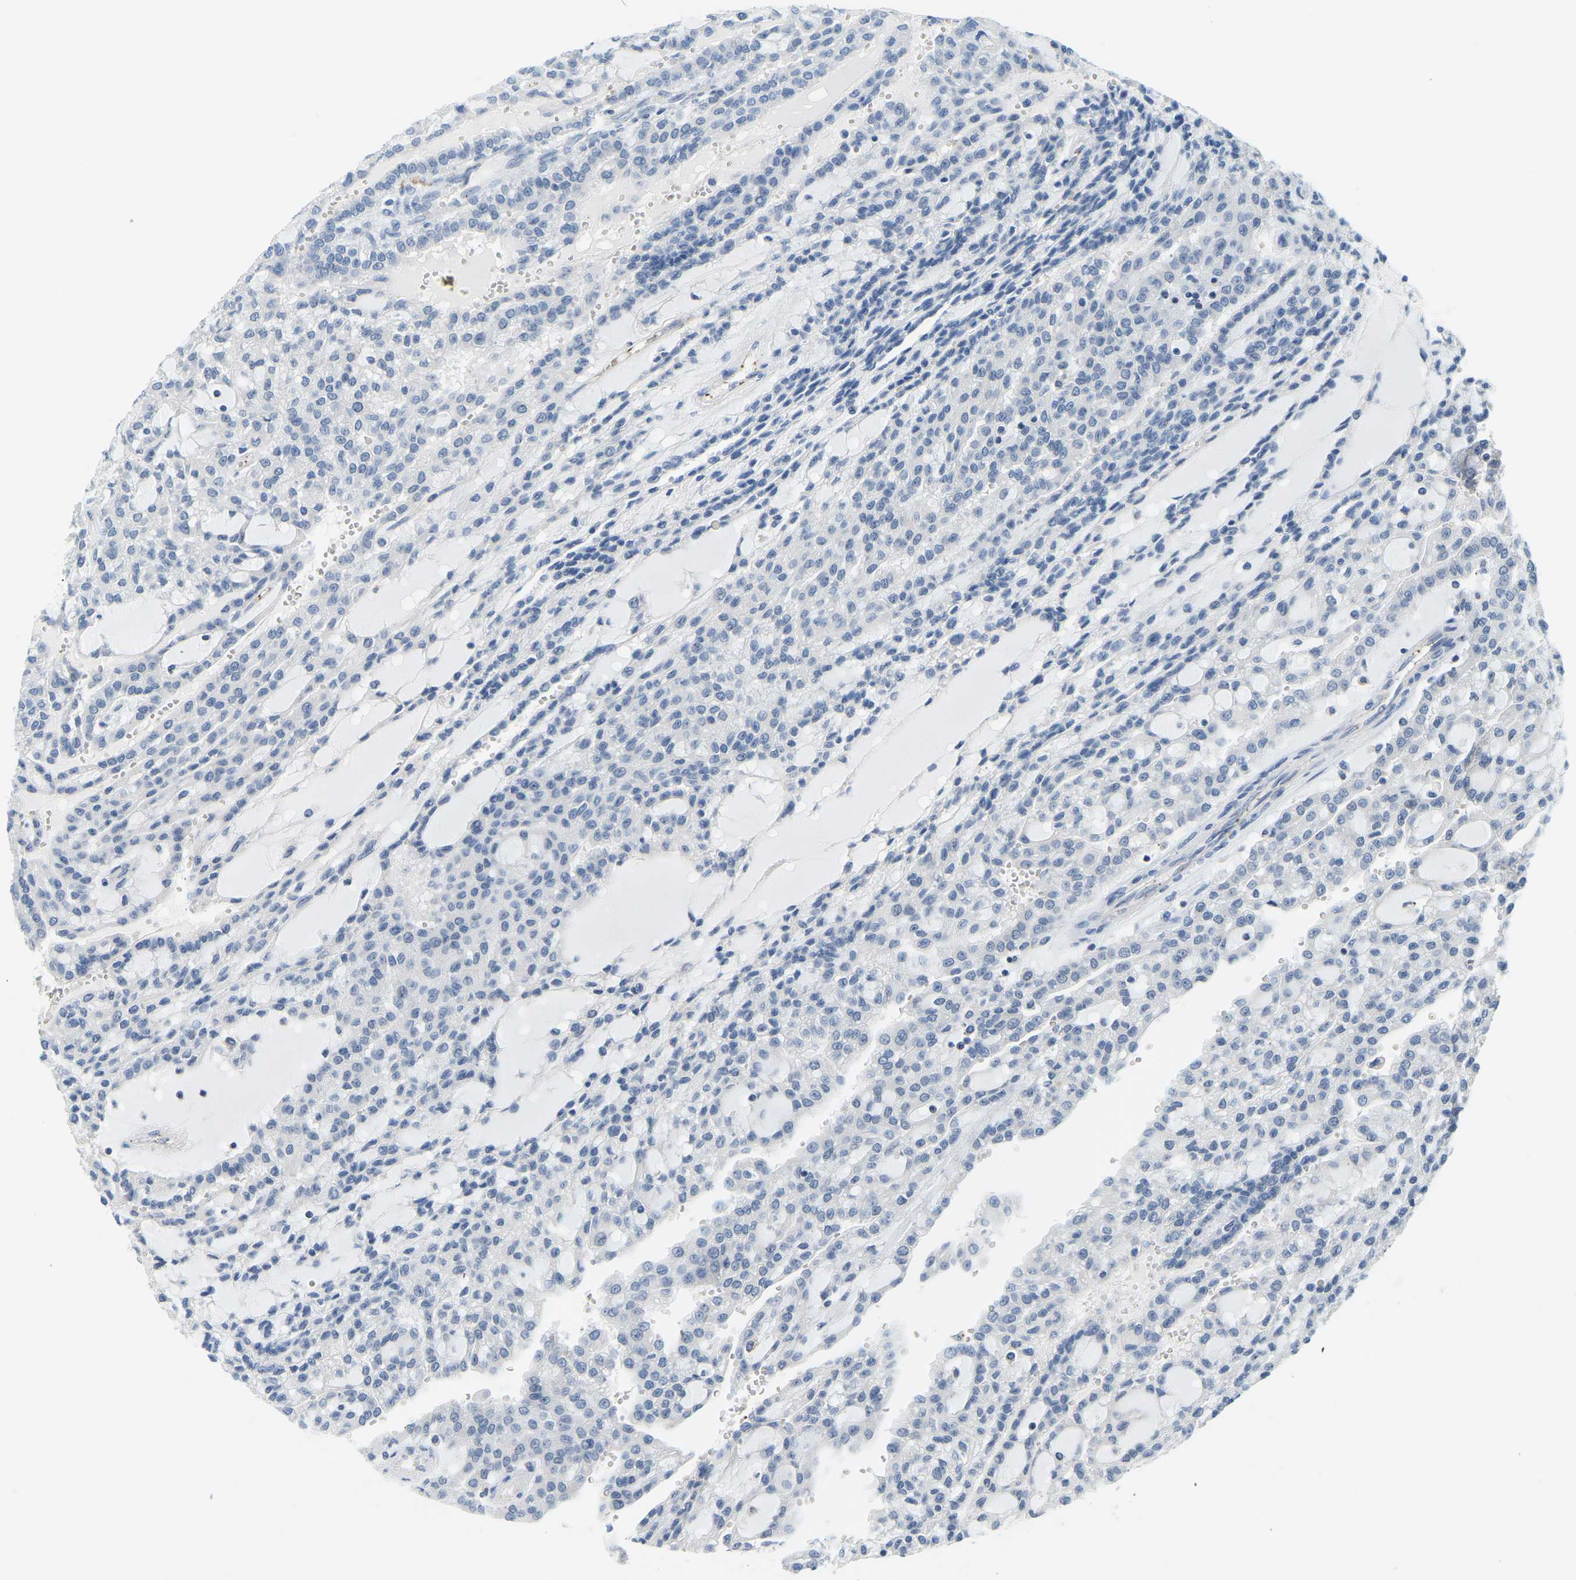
{"staining": {"intensity": "negative", "quantity": "none", "location": "none"}, "tissue": "renal cancer", "cell_type": "Tumor cells", "image_type": "cancer", "snomed": [{"axis": "morphology", "description": "Adenocarcinoma, NOS"}, {"axis": "topography", "description": "Kidney"}], "caption": "Image shows no protein positivity in tumor cells of renal adenocarcinoma tissue.", "gene": "RRP1", "patient": {"sex": "male", "age": 63}}